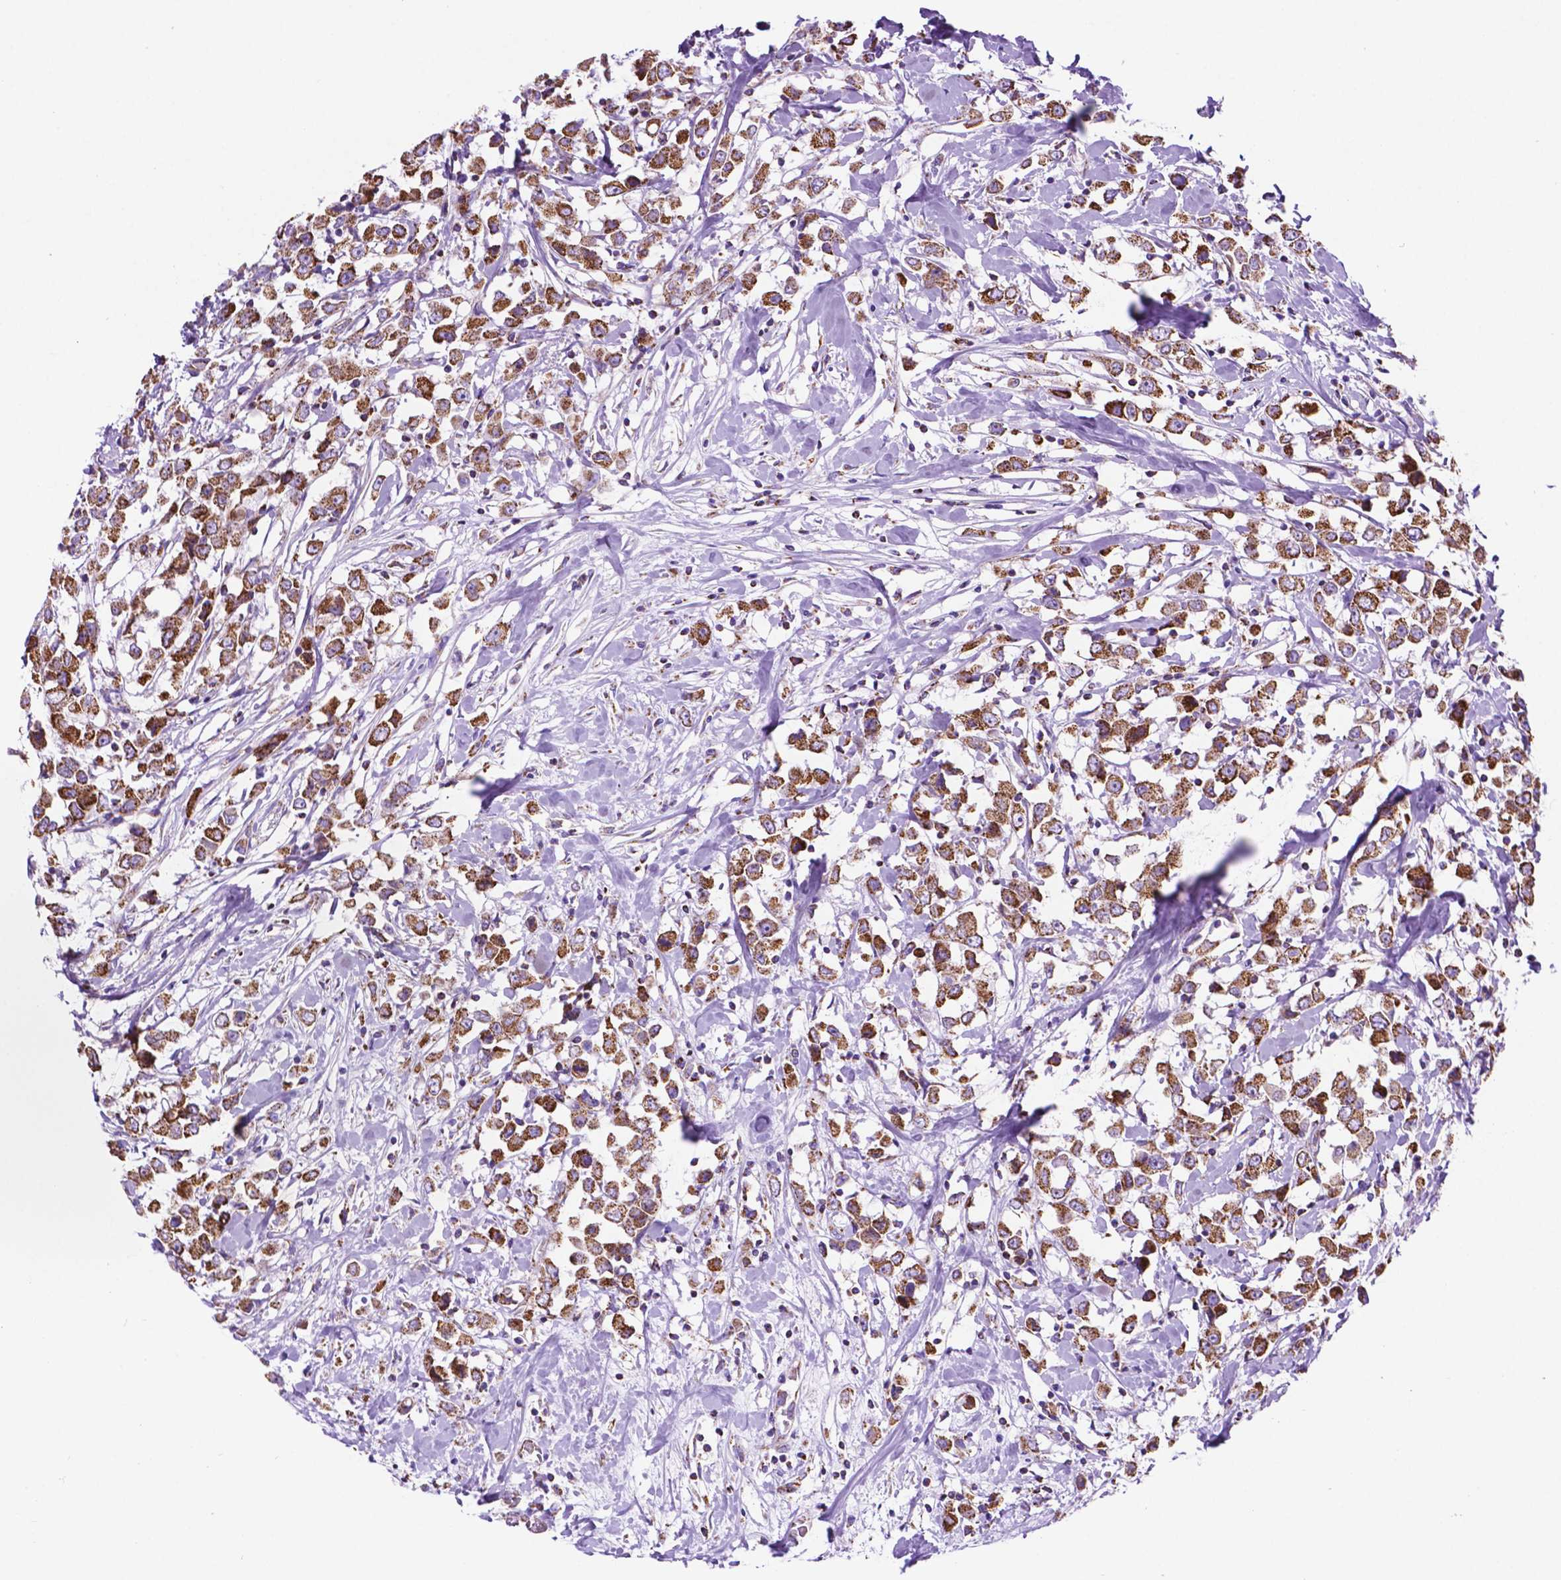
{"staining": {"intensity": "strong", "quantity": ">75%", "location": "cytoplasmic/membranous"}, "tissue": "breast cancer", "cell_type": "Tumor cells", "image_type": "cancer", "snomed": [{"axis": "morphology", "description": "Duct carcinoma"}, {"axis": "topography", "description": "Breast"}], "caption": "Intraductal carcinoma (breast) stained with DAB (3,3'-diaminobenzidine) immunohistochemistry (IHC) shows high levels of strong cytoplasmic/membranous staining in approximately >75% of tumor cells.", "gene": "GDPD5", "patient": {"sex": "female", "age": 61}}